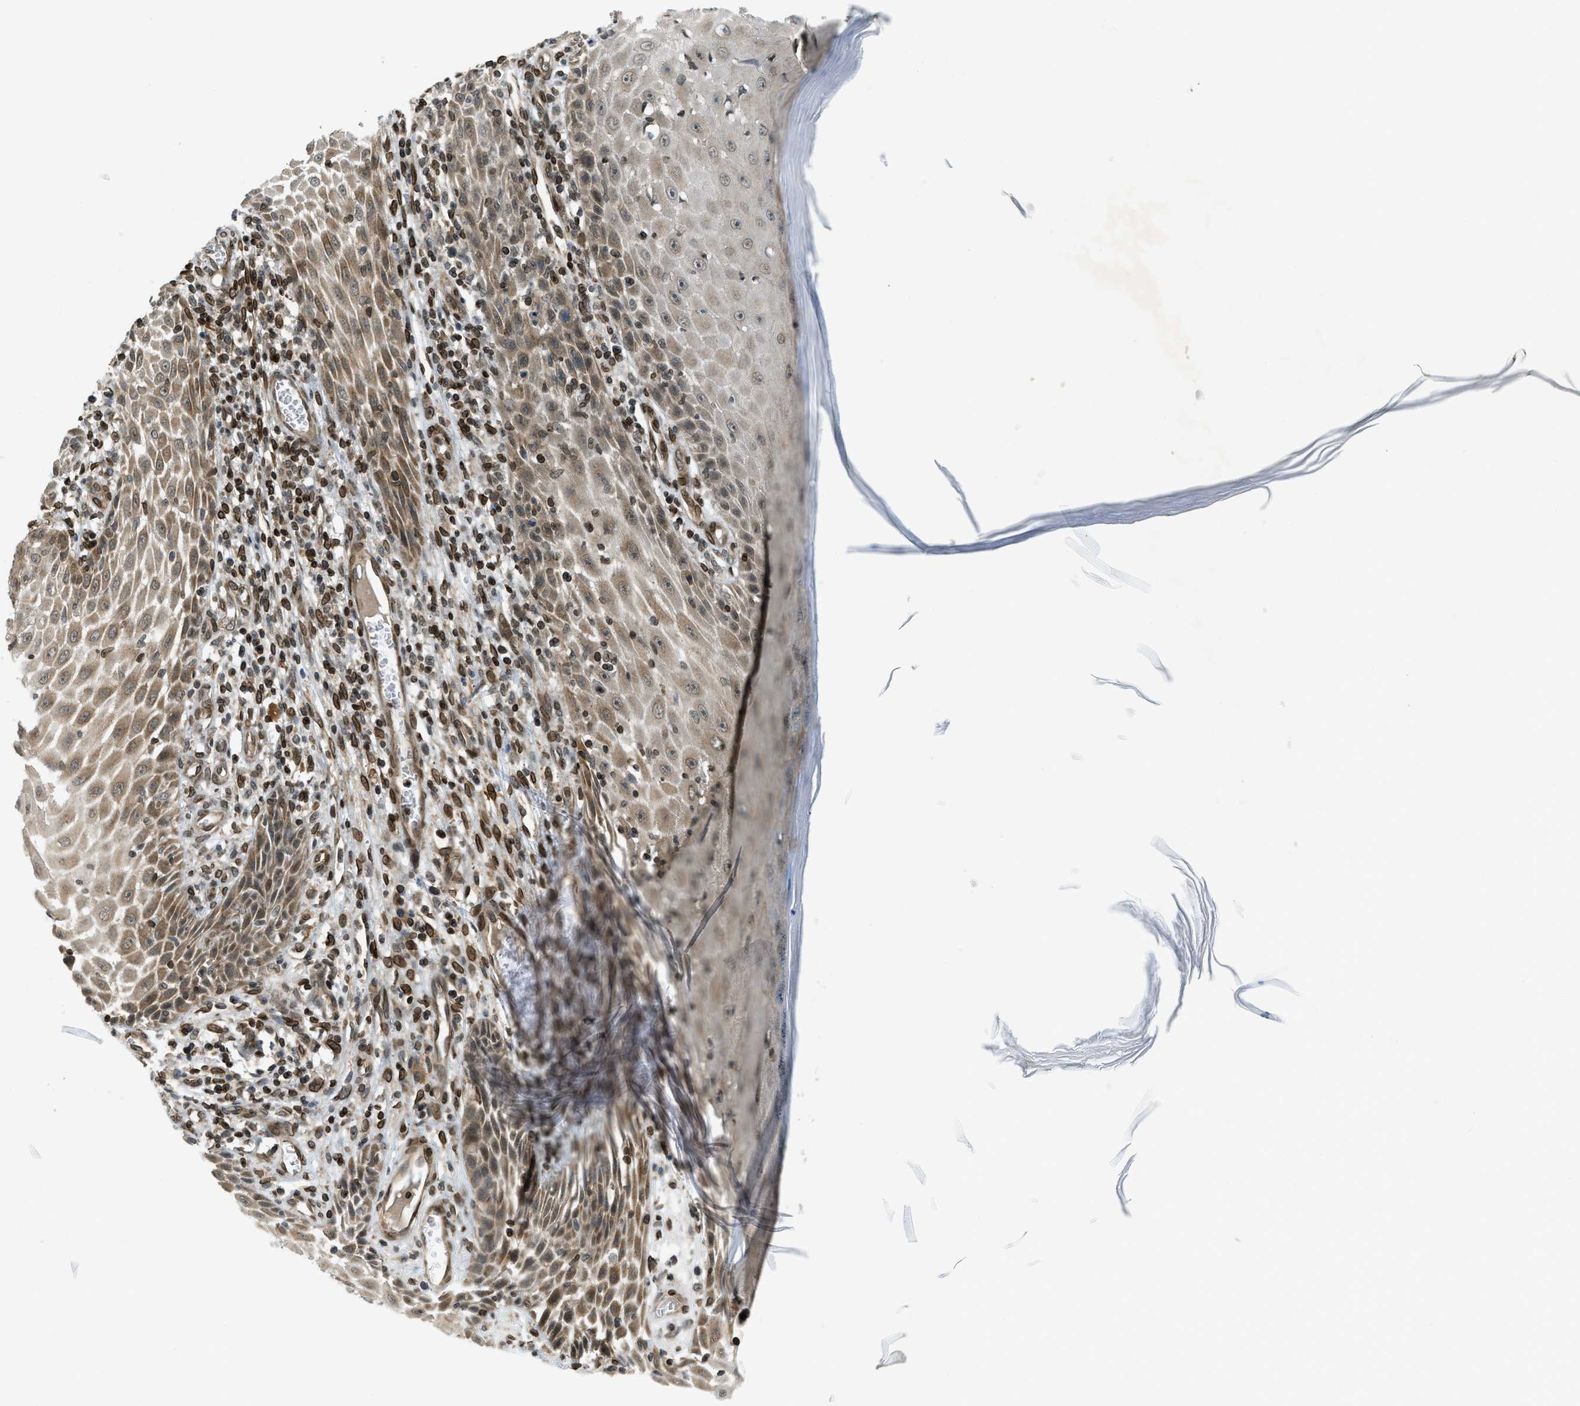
{"staining": {"intensity": "moderate", "quantity": "25%-75%", "location": "cytoplasmic/membranous"}, "tissue": "skin cancer", "cell_type": "Tumor cells", "image_type": "cancer", "snomed": [{"axis": "morphology", "description": "Squamous cell carcinoma, NOS"}, {"axis": "topography", "description": "Skin"}], "caption": "Immunohistochemical staining of human squamous cell carcinoma (skin) shows moderate cytoplasmic/membranous protein expression in about 25%-75% of tumor cells. Nuclei are stained in blue.", "gene": "SYNE1", "patient": {"sex": "female", "age": 73}}